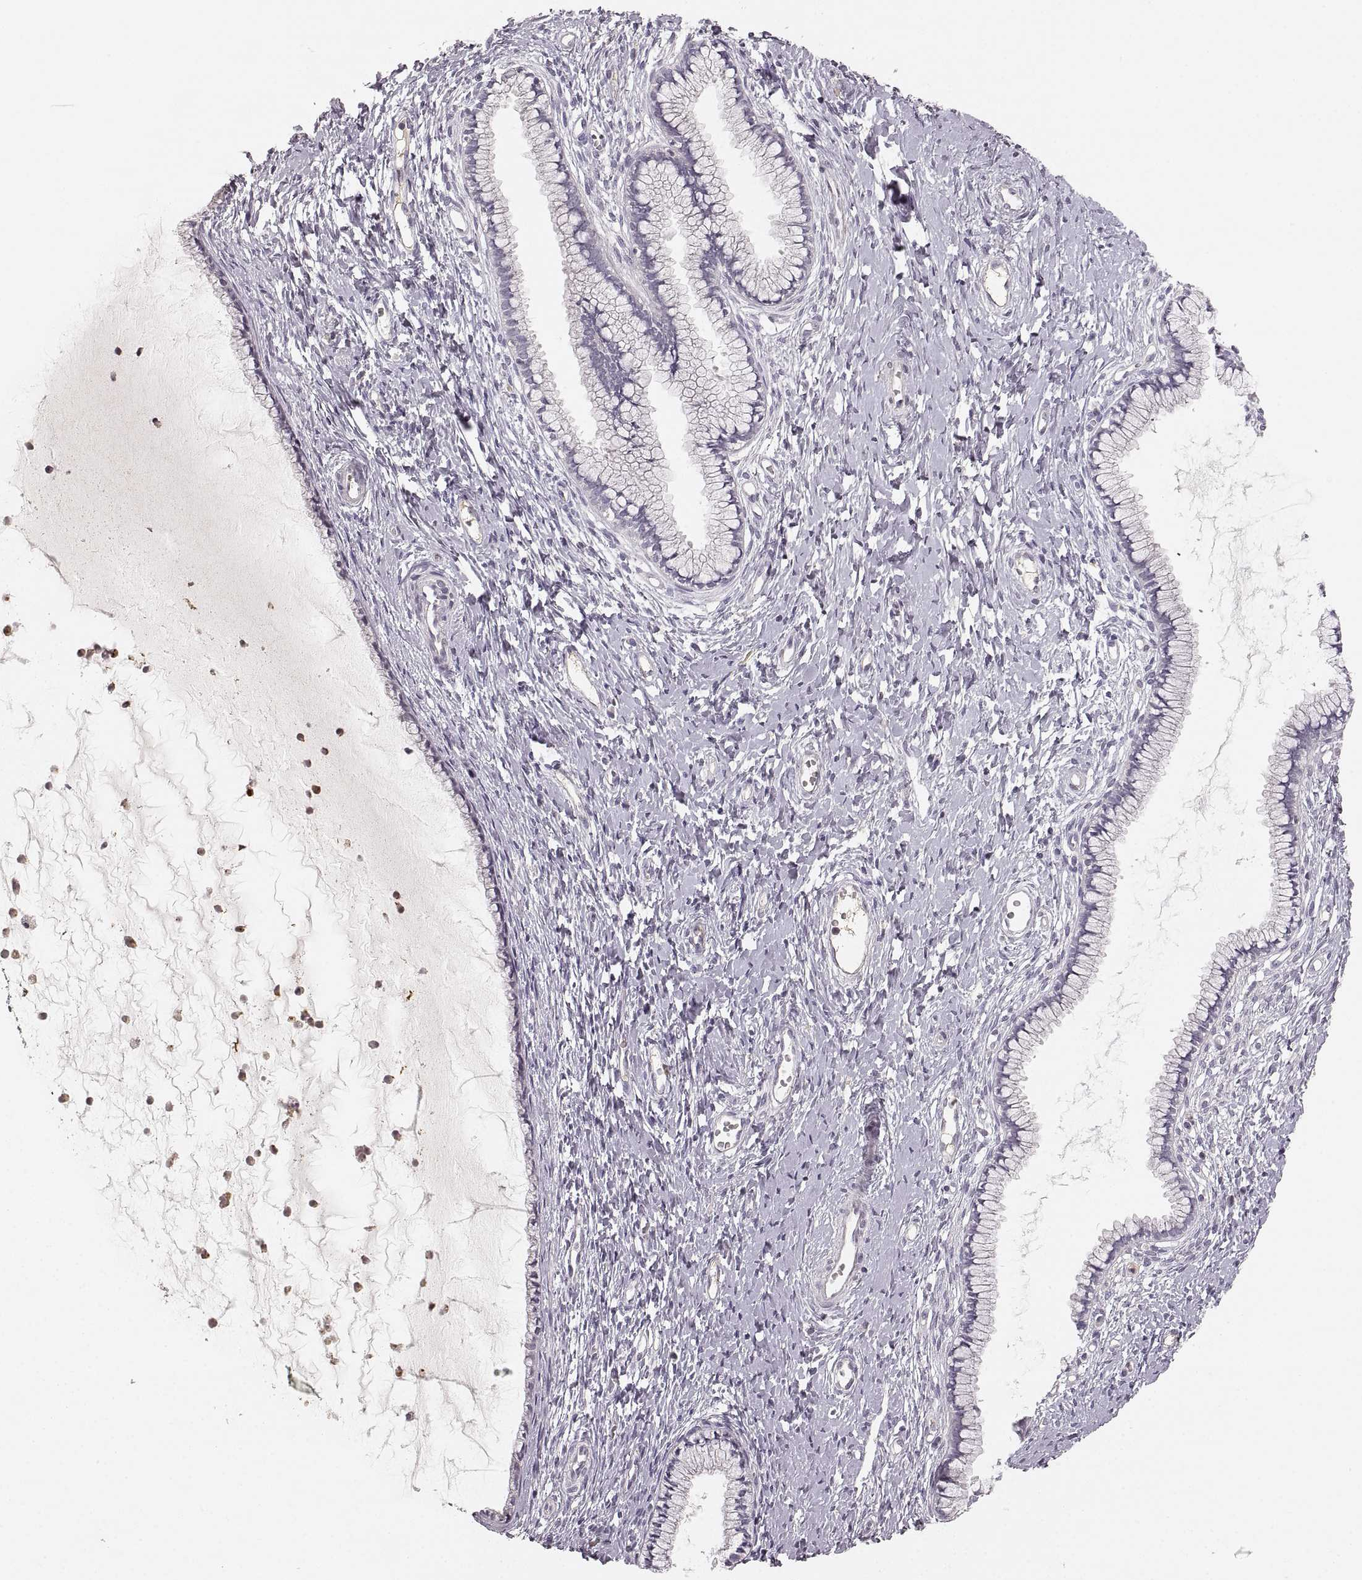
{"staining": {"intensity": "negative", "quantity": "none", "location": "none"}, "tissue": "cervix", "cell_type": "Glandular cells", "image_type": "normal", "snomed": [{"axis": "morphology", "description": "Normal tissue, NOS"}, {"axis": "topography", "description": "Cervix"}], "caption": "Immunohistochemical staining of unremarkable human cervix demonstrates no significant staining in glandular cells.", "gene": "RUNDC3A", "patient": {"sex": "female", "age": 40}}